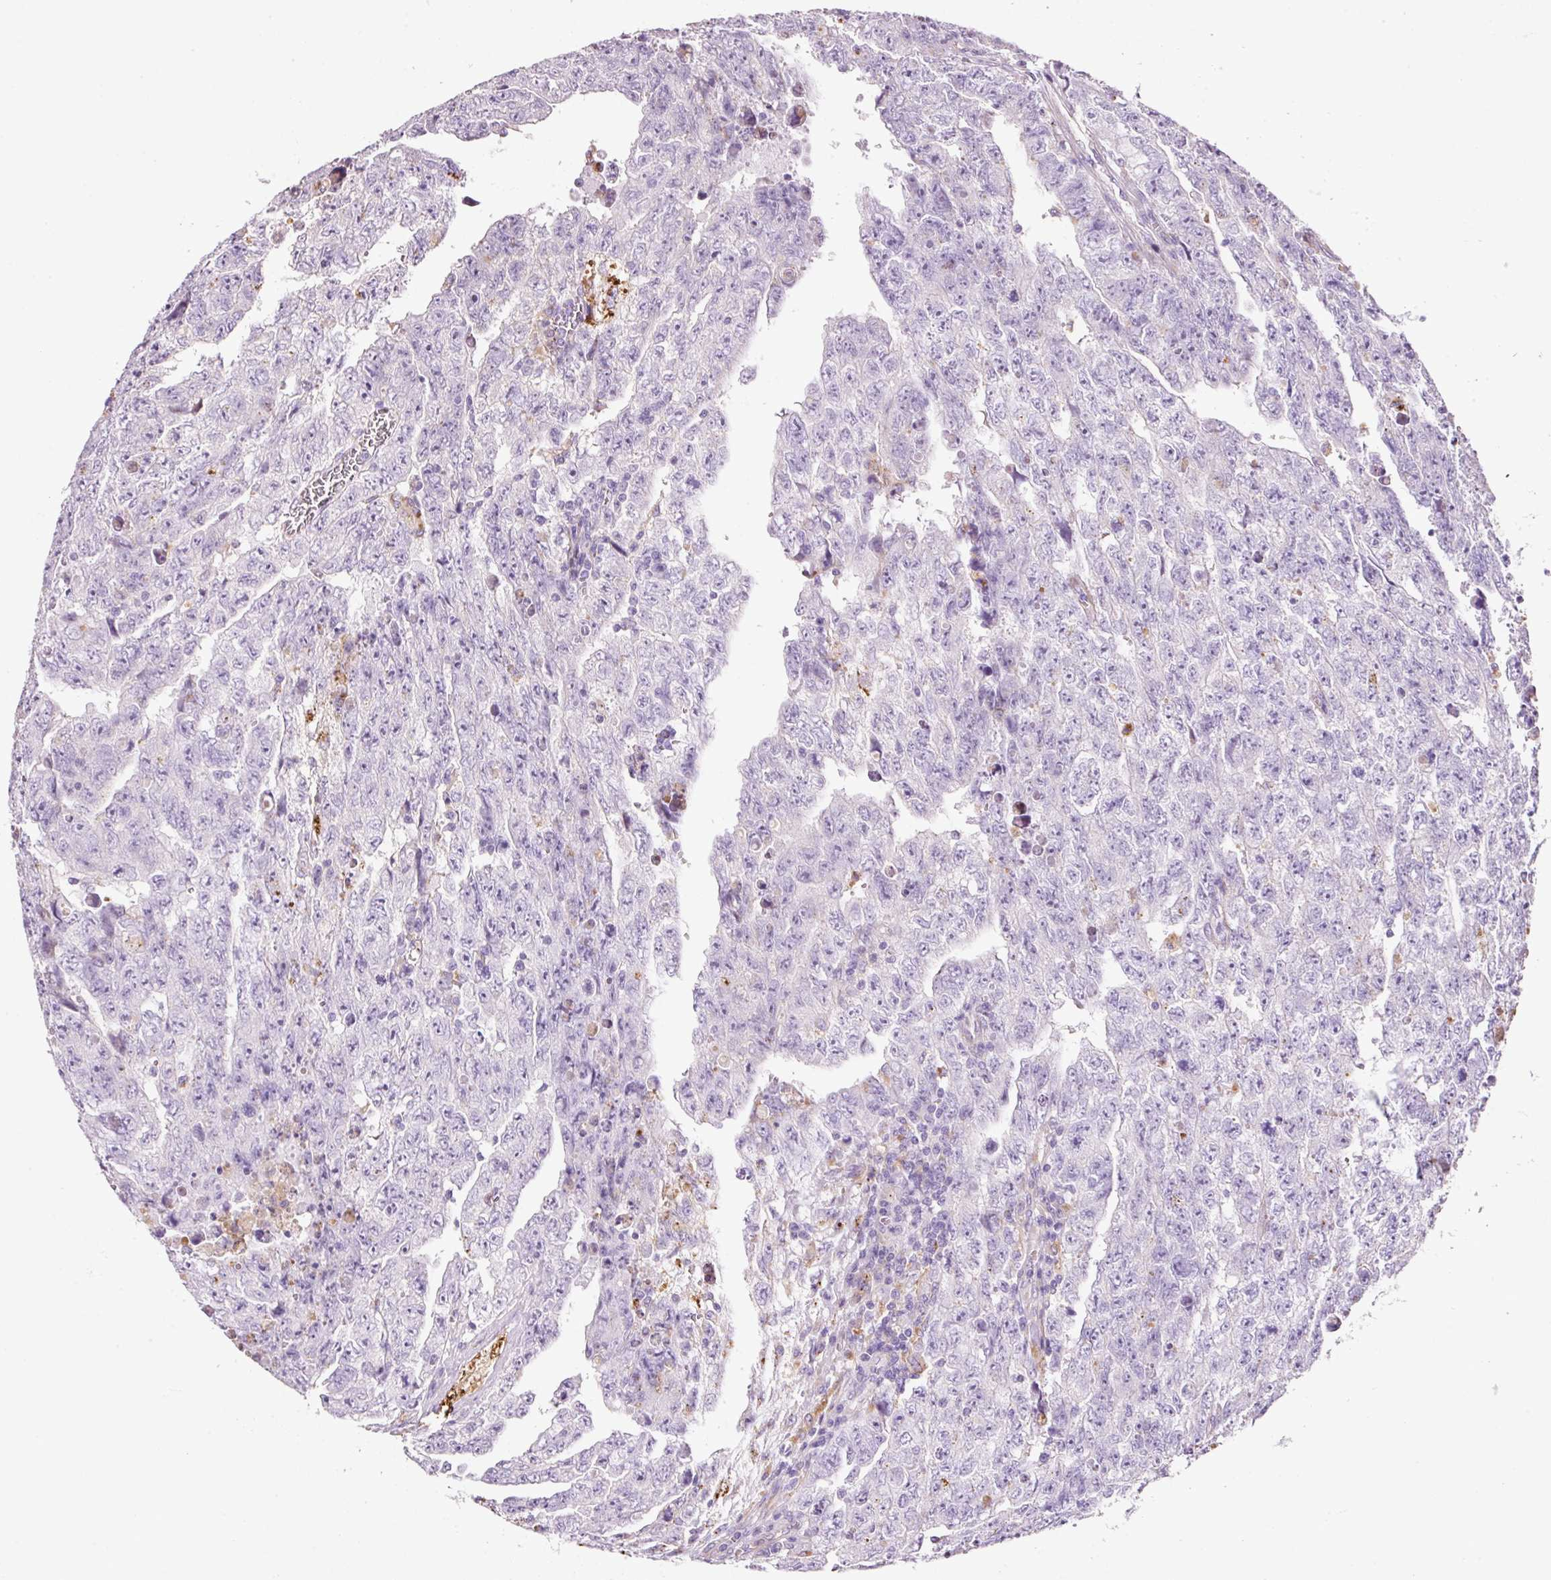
{"staining": {"intensity": "negative", "quantity": "none", "location": "none"}, "tissue": "testis cancer", "cell_type": "Tumor cells", "image_type": "cancer", "snomed": [{"axis": "morphology", "description": "Carcinoma, Embryonal, NOS"}, {"axis": "topography", "description": "Testis"}], "caption": "Testis cancer (embryonal carcinoma) was stained to show a protein in brown. There is no significant expression in tumor cells. (DAB IHC, high magnification).", "gene": "TMC8", "patient": {"sex": "male", "age": 28}}